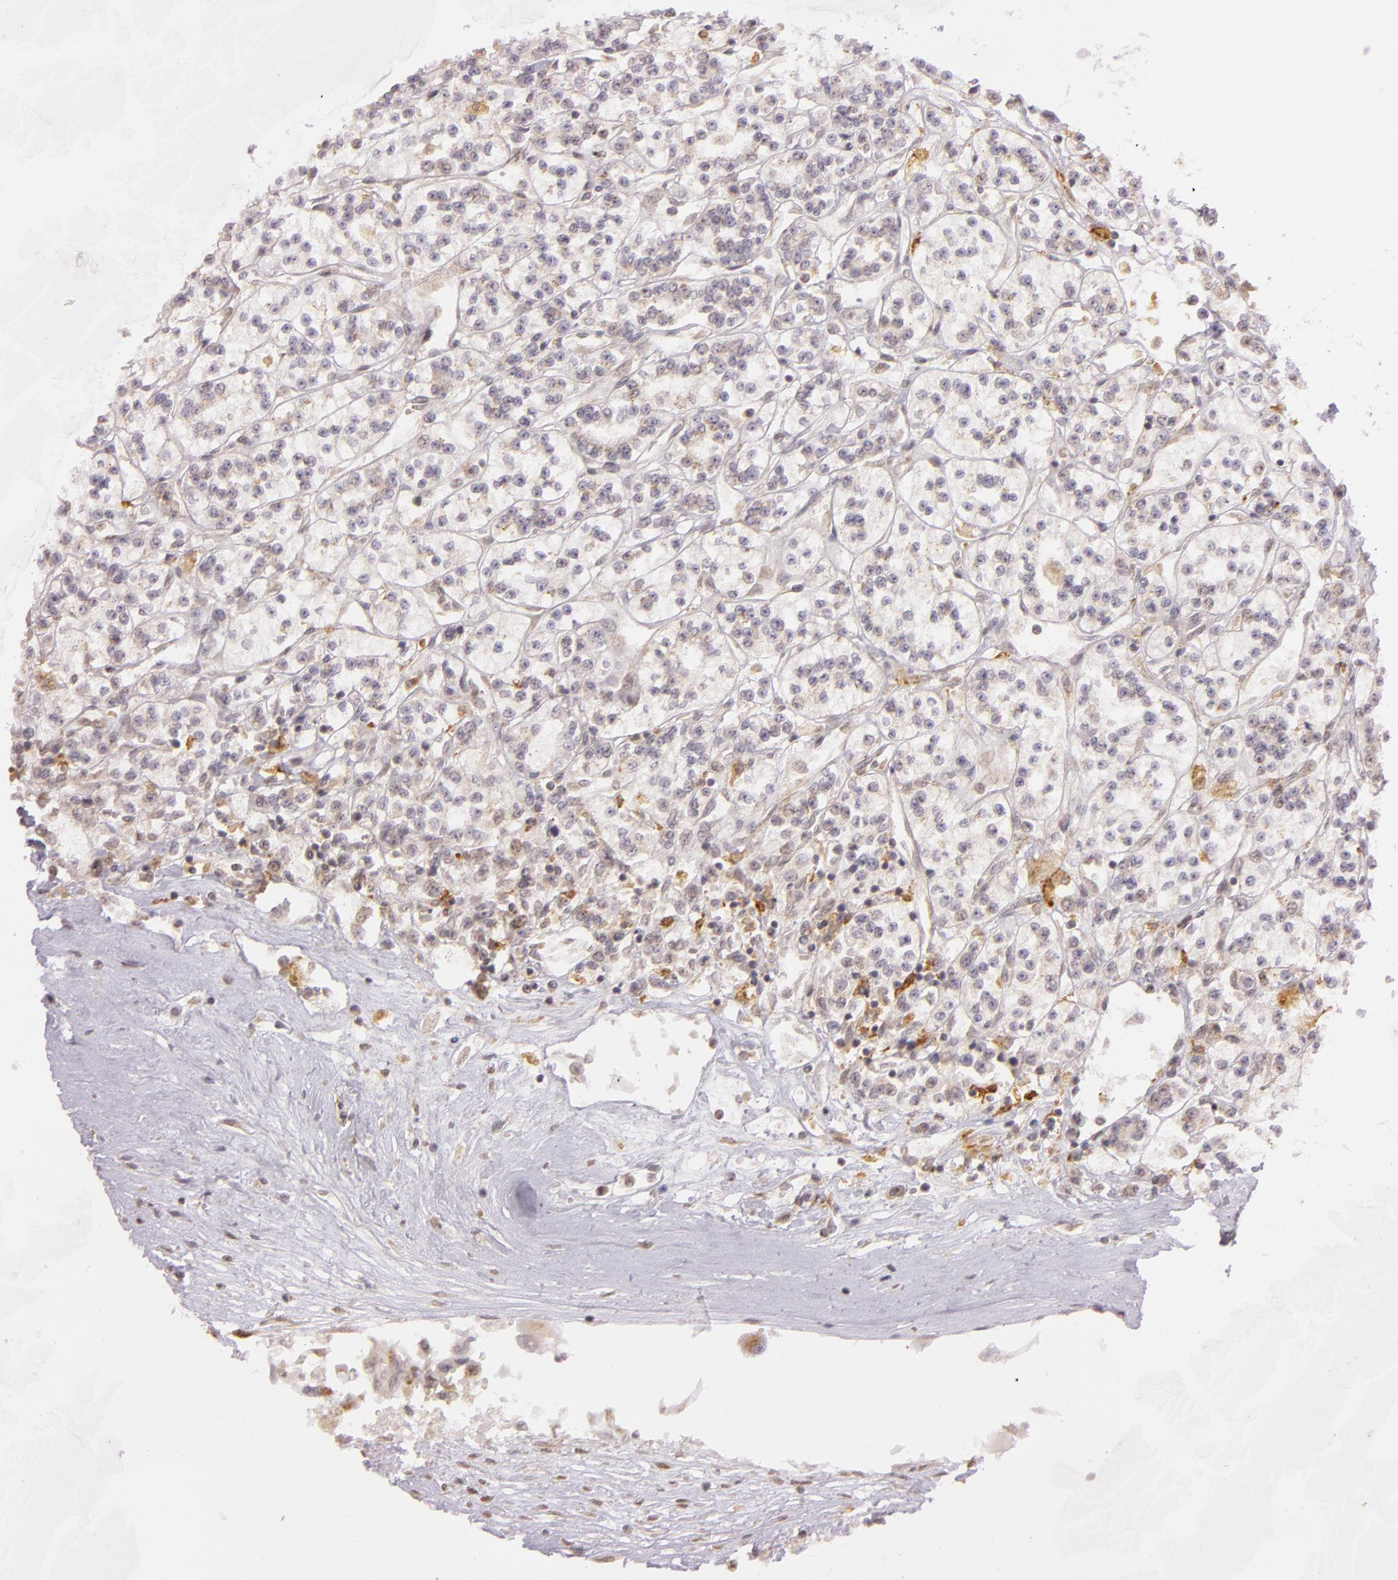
{"staining": {"intensity": "negative", "quantity": "none", "location": "none"}, "tissue": "renal cancer", "cell_type": "Tumor cells", "image_type": "cancer", "snomed": [{"axis": "morphology", "description": "Adenocarcinoma, NOS"}, {"axis": "topography", "description": "Kidney"}], "caption": "A high-resolution photomicrograph shows IHC staining of renal cancer (adenocarcinoma), which displays no significant expression in tumor cells. (DAB (3,3'-diaminobenzidine) immunohistochemistry, high magnification).", "gene": "LGMN", "patient": {"sex": "female", "age": 76}}